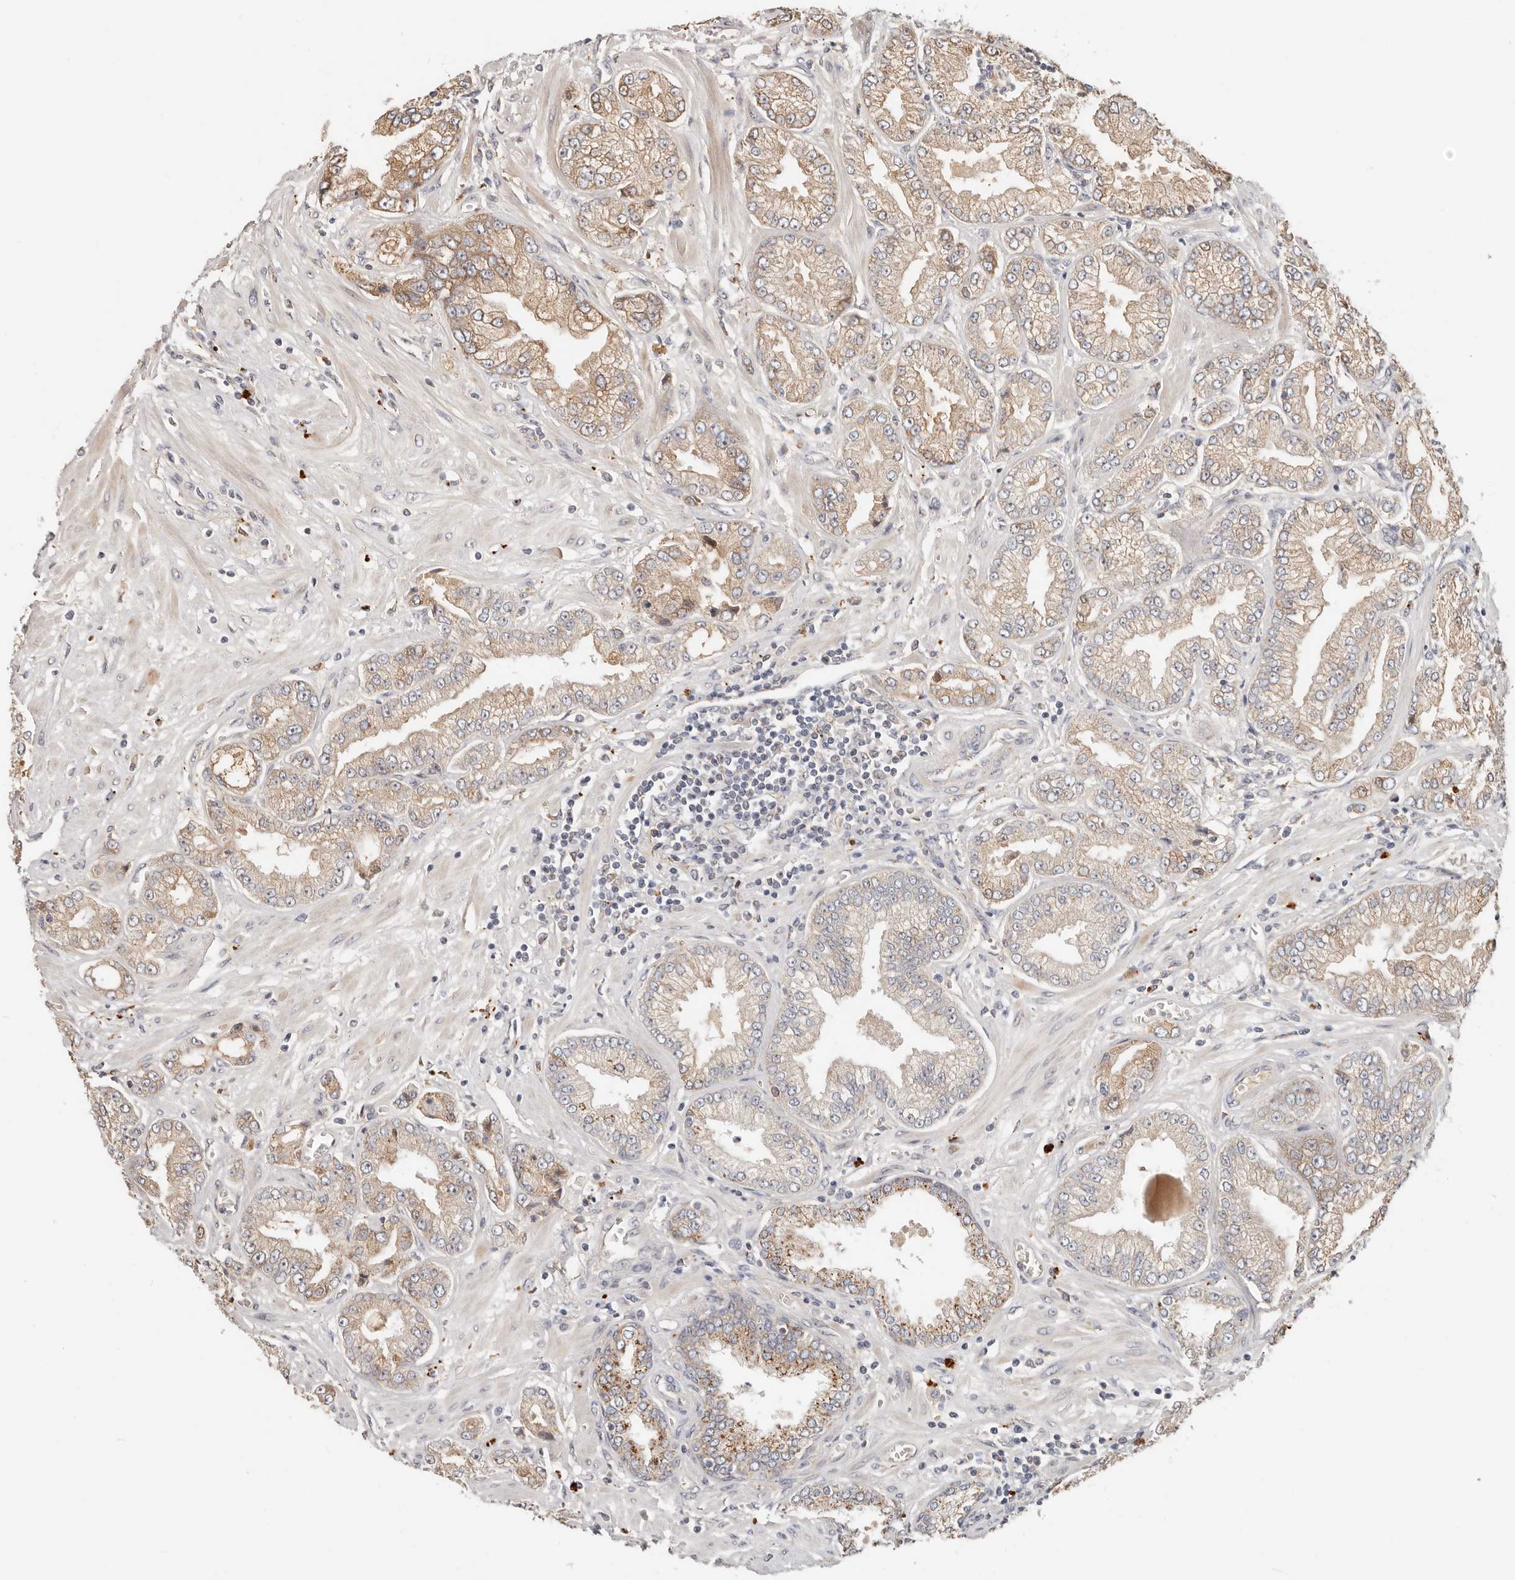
{"staining": {"intensity": "weak", "quantity": ">75%", "location": "cytoplasmic/membranous"}, "tissue": "prostate cancer", "cell_type": "Tumor cells", "image_type": "cancer", "snomed": [{"axis": "morphology", "description": "Adenocarcinoma, Low grade"}, {"axis": "topography", "description": "Prostate"}], "caption": "Weak cytoplasmic/membranous expression for a protein is appreciated in approximately >75% of tumor cells of prostate cancer using immunohistochemistry (IHC).", "gene": "ZRANB1", "patient": {"sex": "male", "age": 62}}